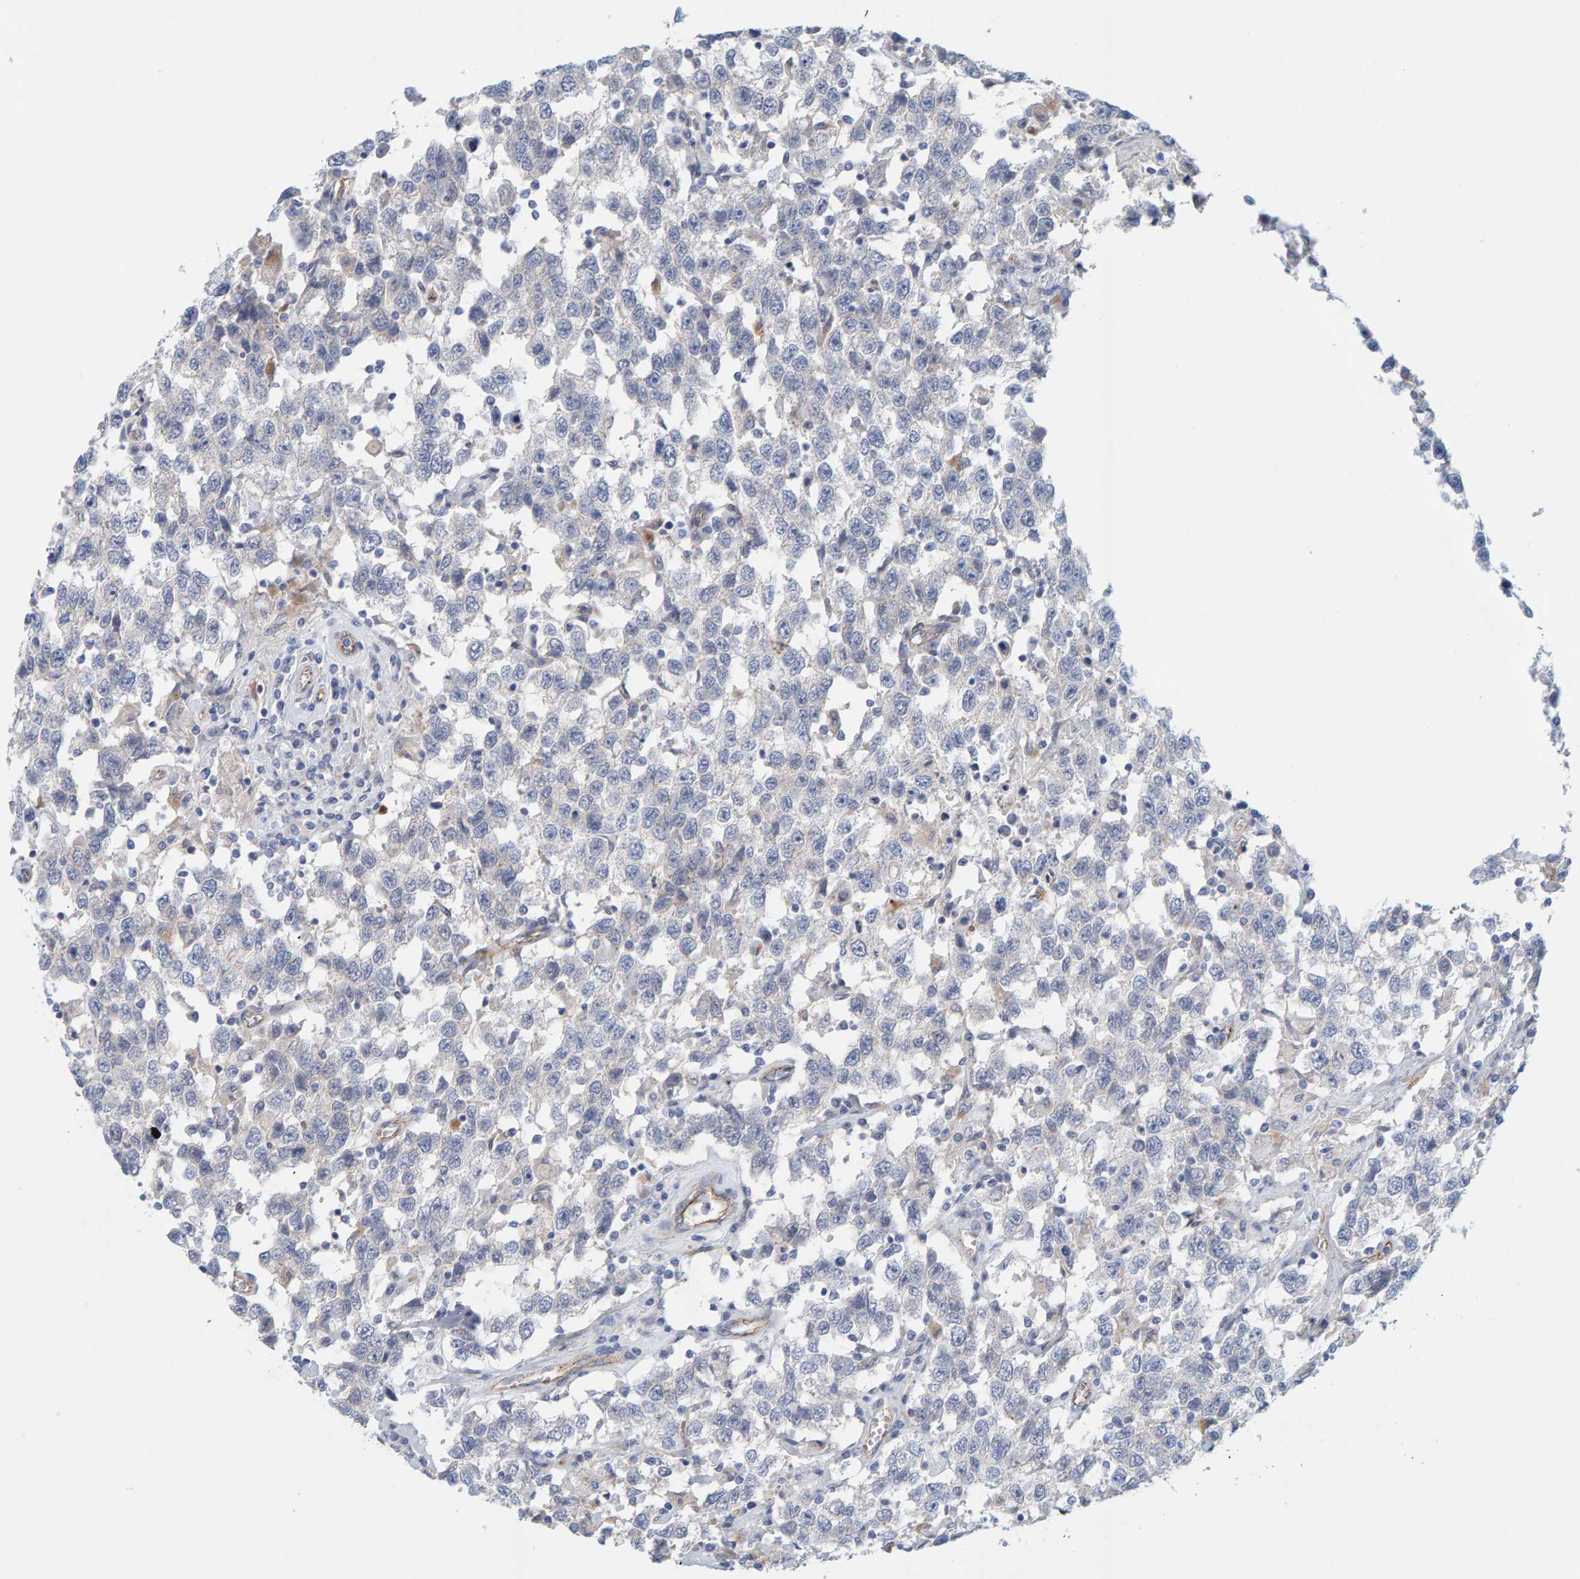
{"staining": {"intensity": "negative", "quantity": "none", "location": "none"}, "tissue": "testis cancer", "cell_type": "Tumor cells", "image_type": "cancer", "snomed": [{"axis": "morphology", "description": "Seminoma, NOS"}, {"axis": "topography", "description": "Testis"}], "caption": "Immunohistochemical staining of human testis cancer reveals no significant positivity in tumor cells.", "gene": "KRBA2", "patient": {"sex": "male", "age": 41}}